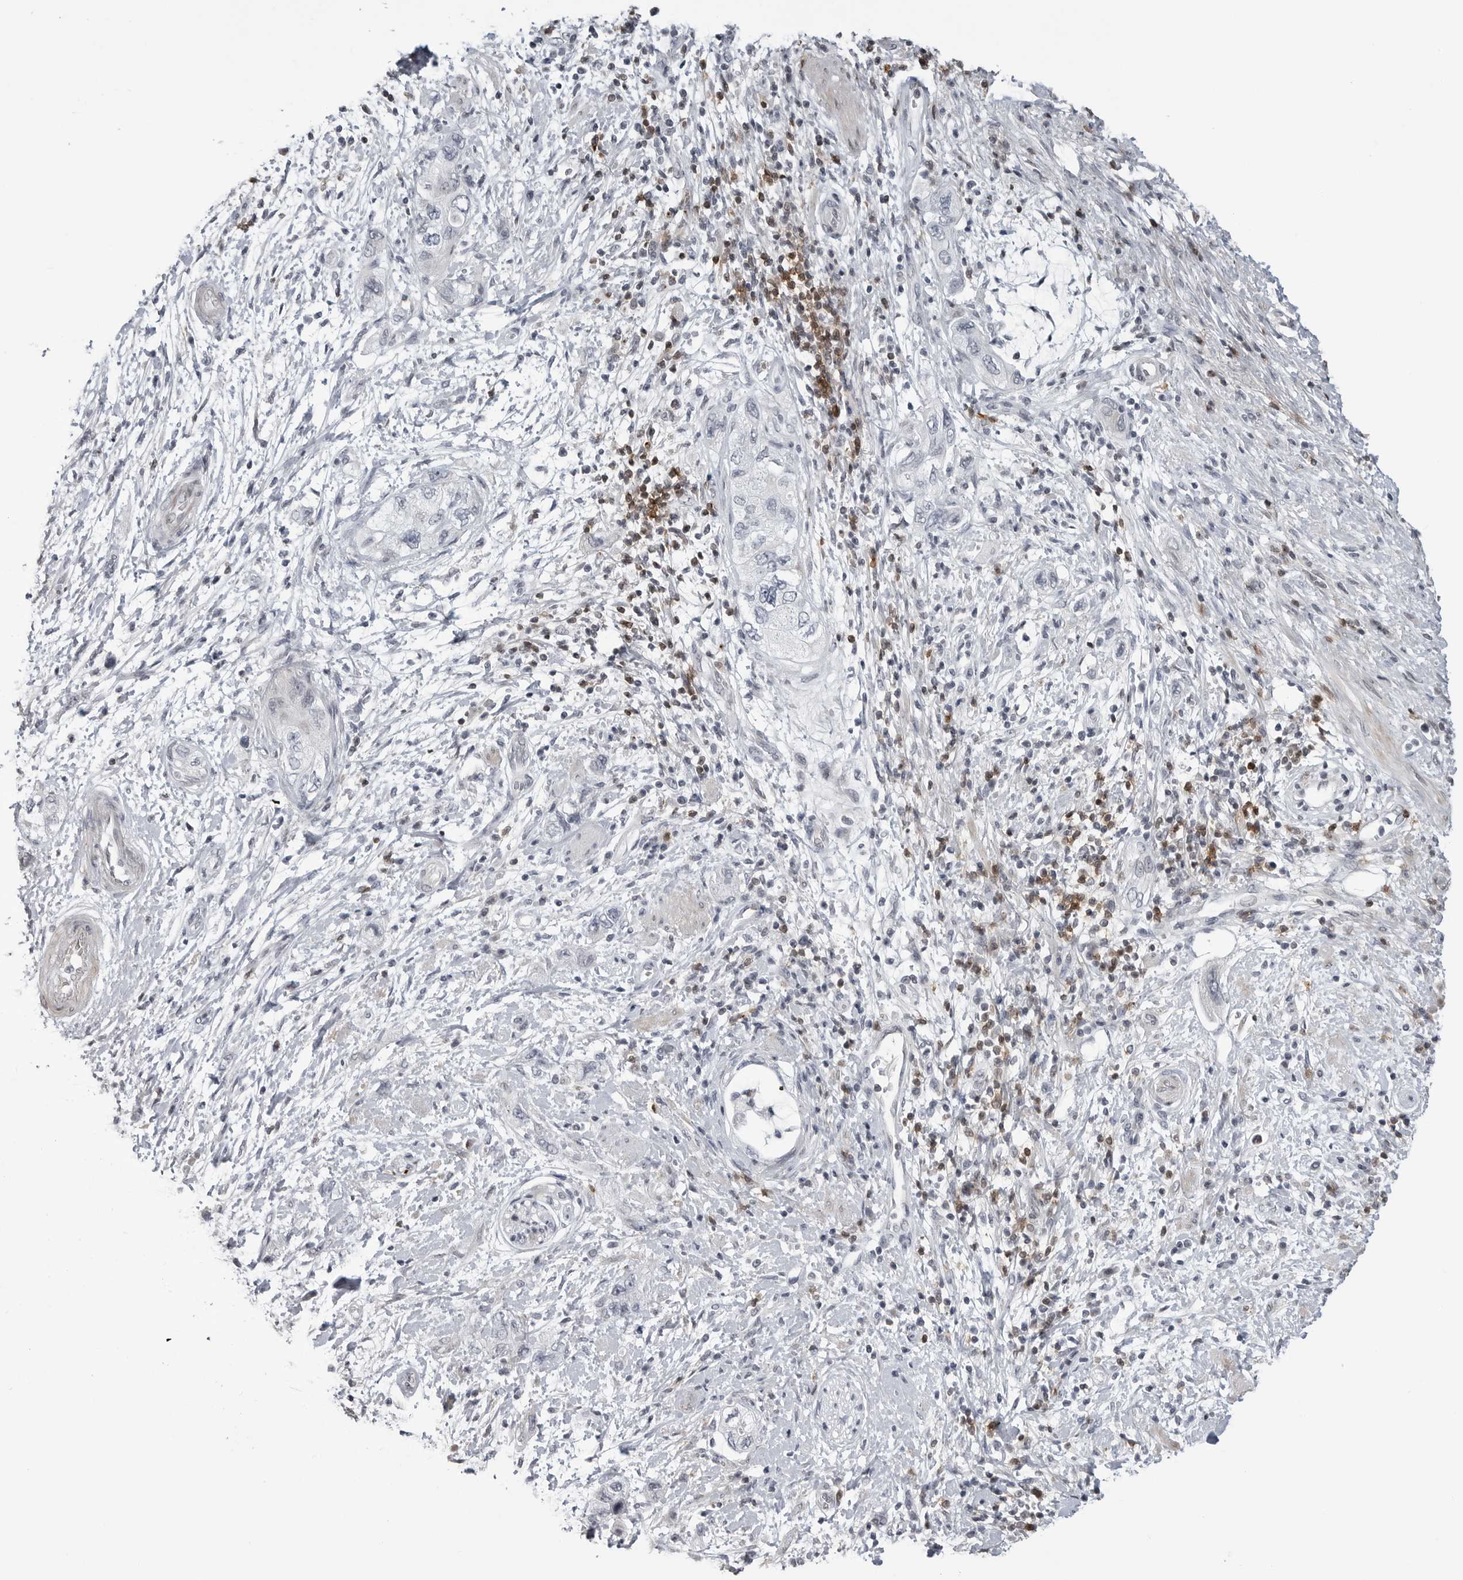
{"staining": {"intensity": "negative", "quantity": "none", "location": "none"}, "tissue": "pancreatic cancer", "cell_type": "Tumor cells", "image_type": "cancer", "snomed": [{"axis": "morphology", "description": "Adenocarcinoma, NOS"}, {"axis": "topography", "description": "Pancreas"}], "caption": "There is no significant expression in tumor cells of pancreatic cancer. (Brightfield microscopy of DAB (3,3'-diaminobenzidine) IHC at high magnification).", "gene": "CXCR5", "patient": {"sex": "female", "age": 73}}